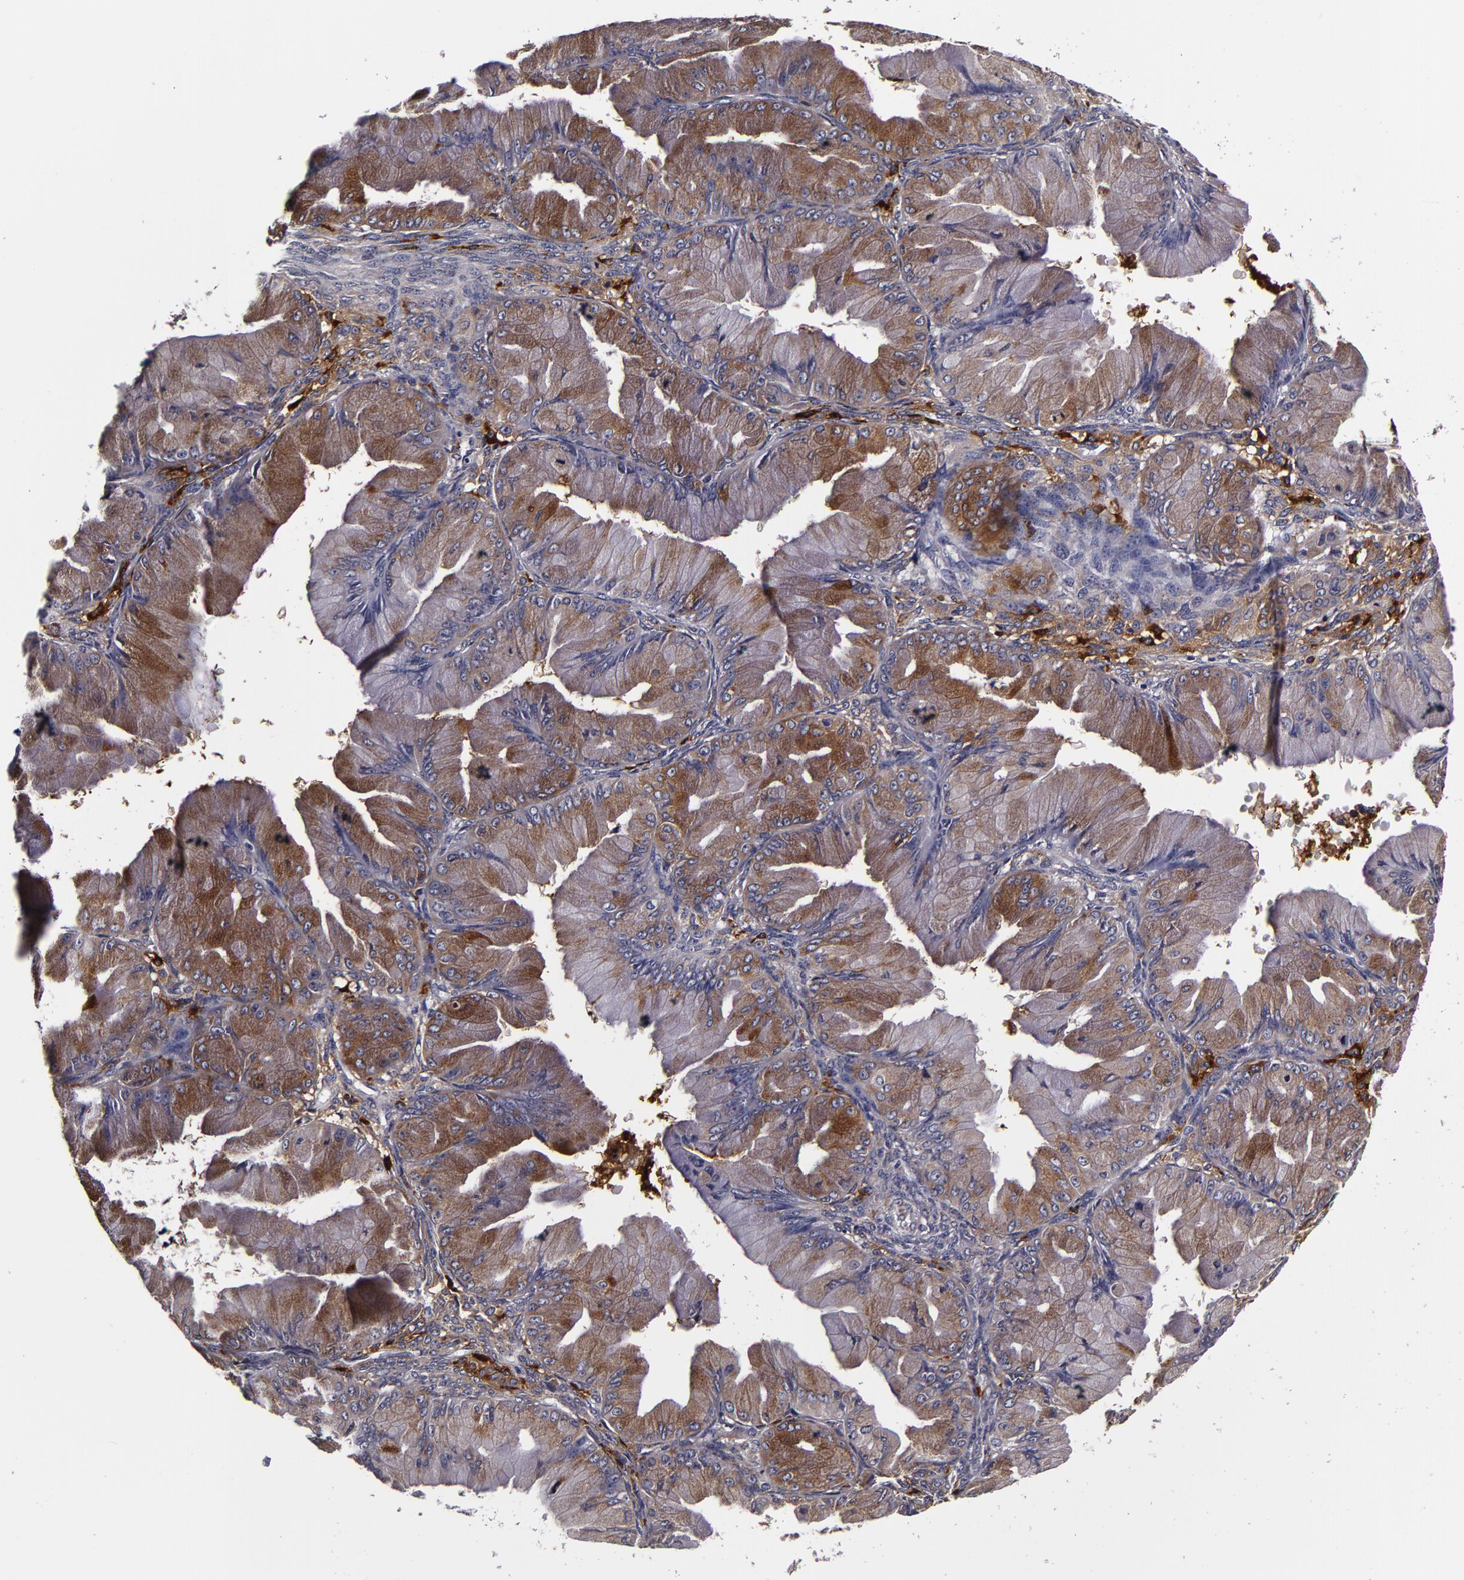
{"staining": {"intensity": "moderate", "quantity": "<25%", "location": "cytoplasmic/membranous"}, "tissue": "ovarian cancer", "cell_type": "Tumor cells", "image_type": "cancer", "snomed": [{"axis": "morphology", "description": "Cystadenocarcinoma, mucinous, NOS"}, {"axis": "topography", "description": "Ovary"}], "caption": "Protein staining by immunohistochemistry (IHC) reveals moderate cytoplasmic/membranous staining in approximately <25% of tumor cells in ovarian cancer.", "gene": "LGALS3BP", "patient": {"sex": "female", "age": 63}}